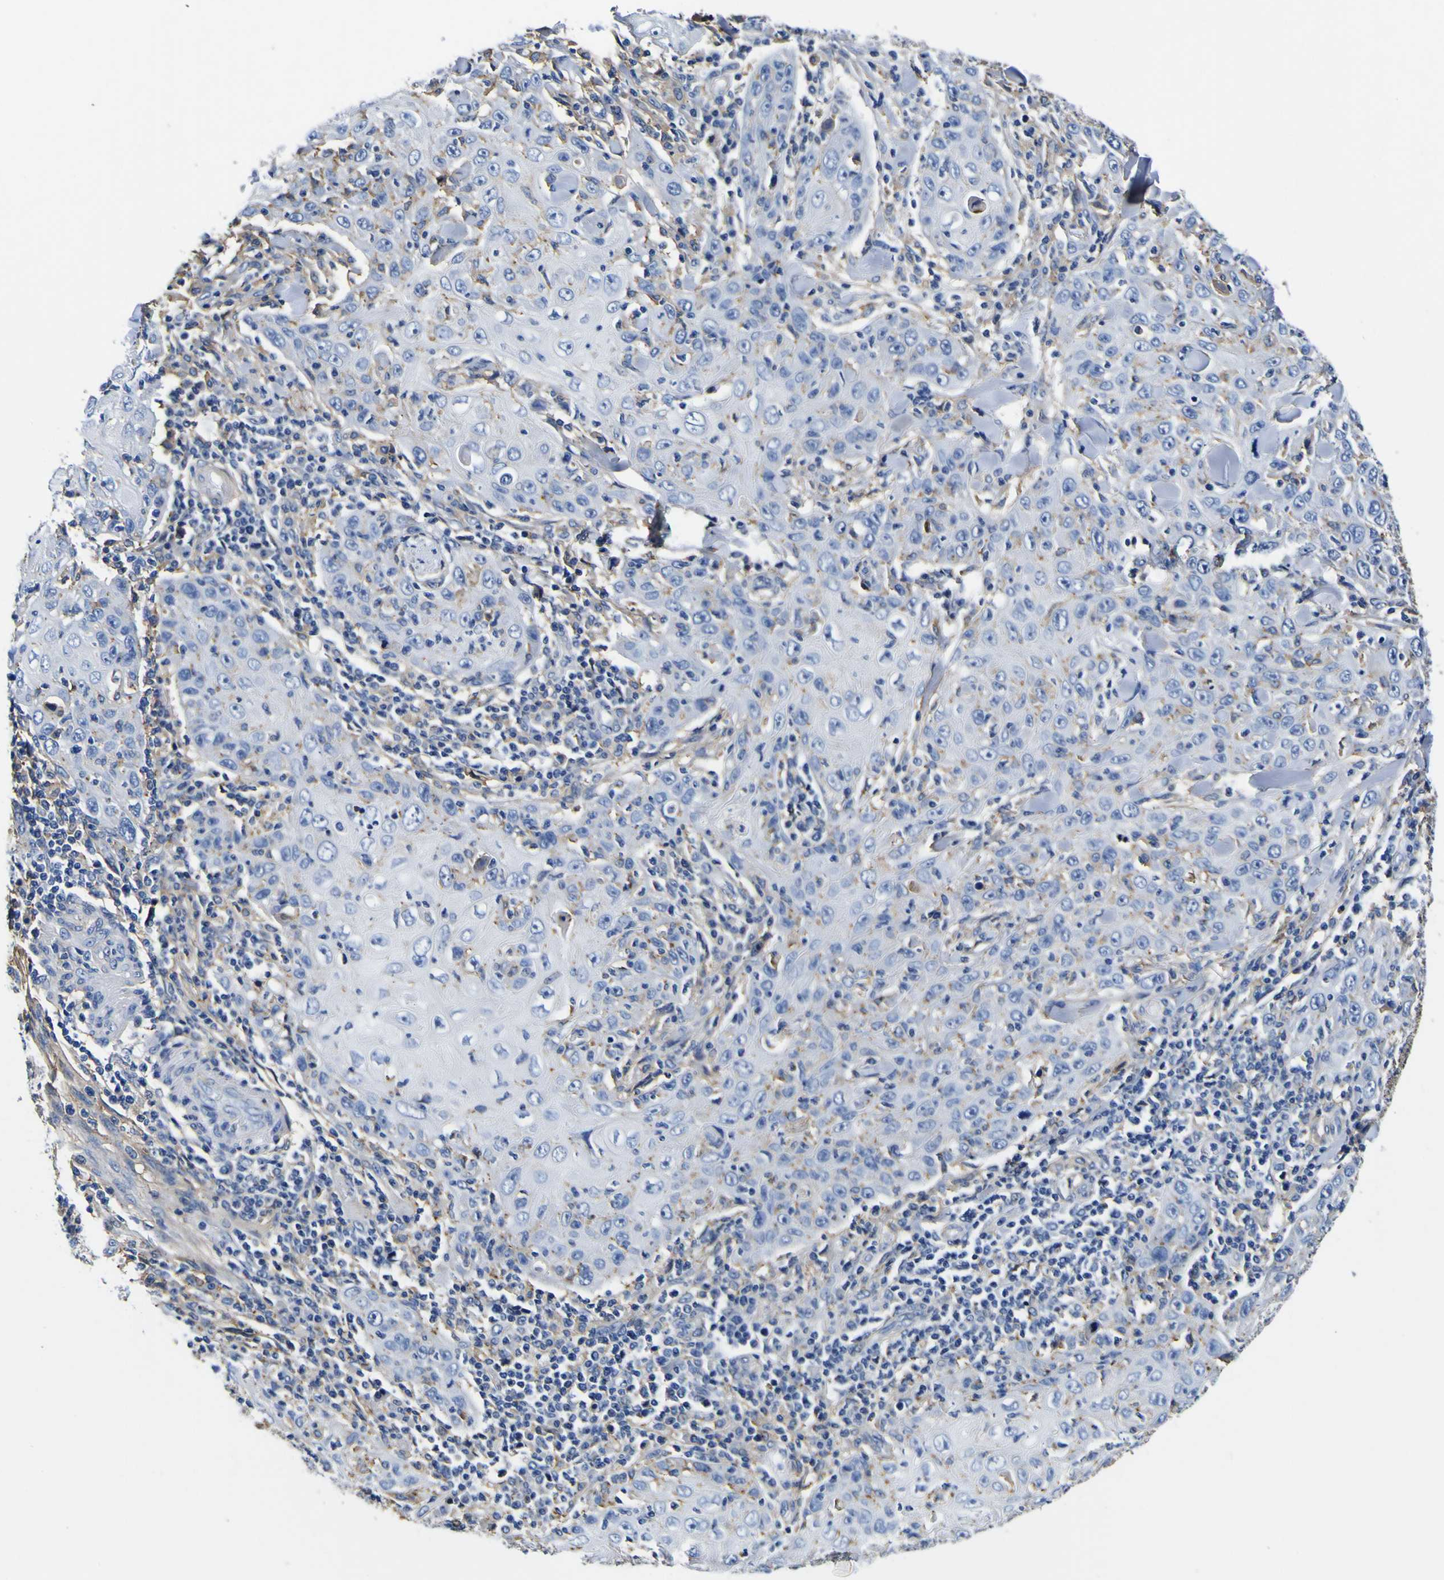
{"staining": {"intensity": "negative", "quantity": "none", "location": "none"}, "tissue": "skin cancer", "cell_type": "Tumor cells", "image_type": "cancer", "snomed": [{"axis": "morphology", "description": "Squamous cell carcinoma, NOS"}, {"axis": "topography", "description": "Skin"}], "caption": "IHC photomicrograph of neoplastic tissue: human skin cancer (squamous cell carcinoma) stained with DAB (3,3'-diaminobenzidine) demonstrates no significant protein positivity in tumor cells.", "gene": "PXDN", "patient": {"sex": "female", "age": 88}}